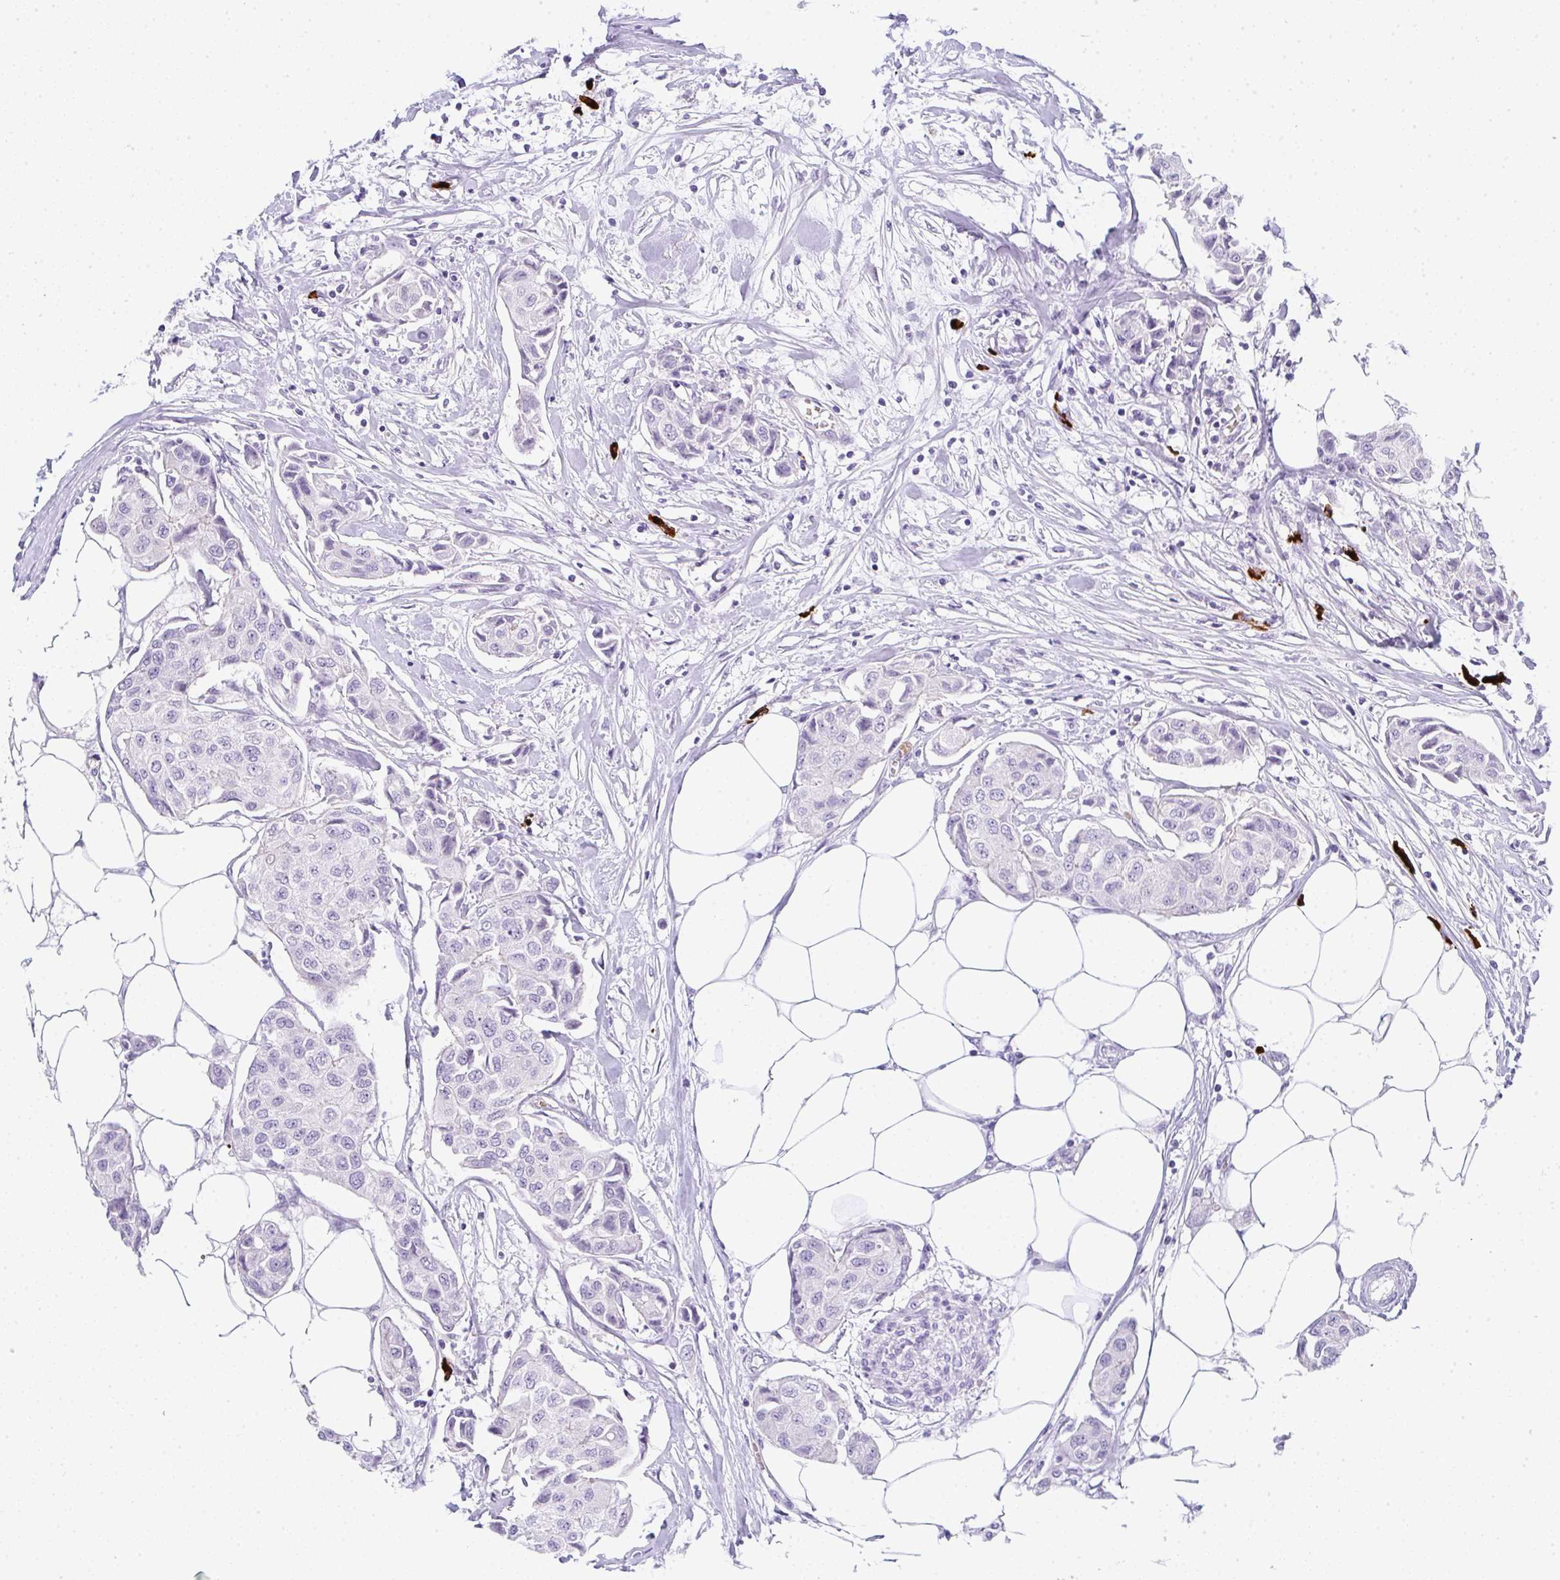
{"staining": {"intensity": "negative", "quantity": "none", "location": "none"}, "tissue": "breast cancer", "cell_type": "Tumor cells", "image_type": "cancer", "snomed": [{"axis": "morphology", "description": "Duct carcinoma"}, {"axis": "topography", "description": "Breast"}, {"axis": "topography", "description": "Lymph node"}], "caption": "IHC of breast infiltrating ductal carcinoma exhibits no positivity in tumor cells. (DAB immunohistochemistry visualized using brightfield microscopy, high magnification).", "gene": "CACNA1S", "patient": {"sex": "female", "age": 80}}